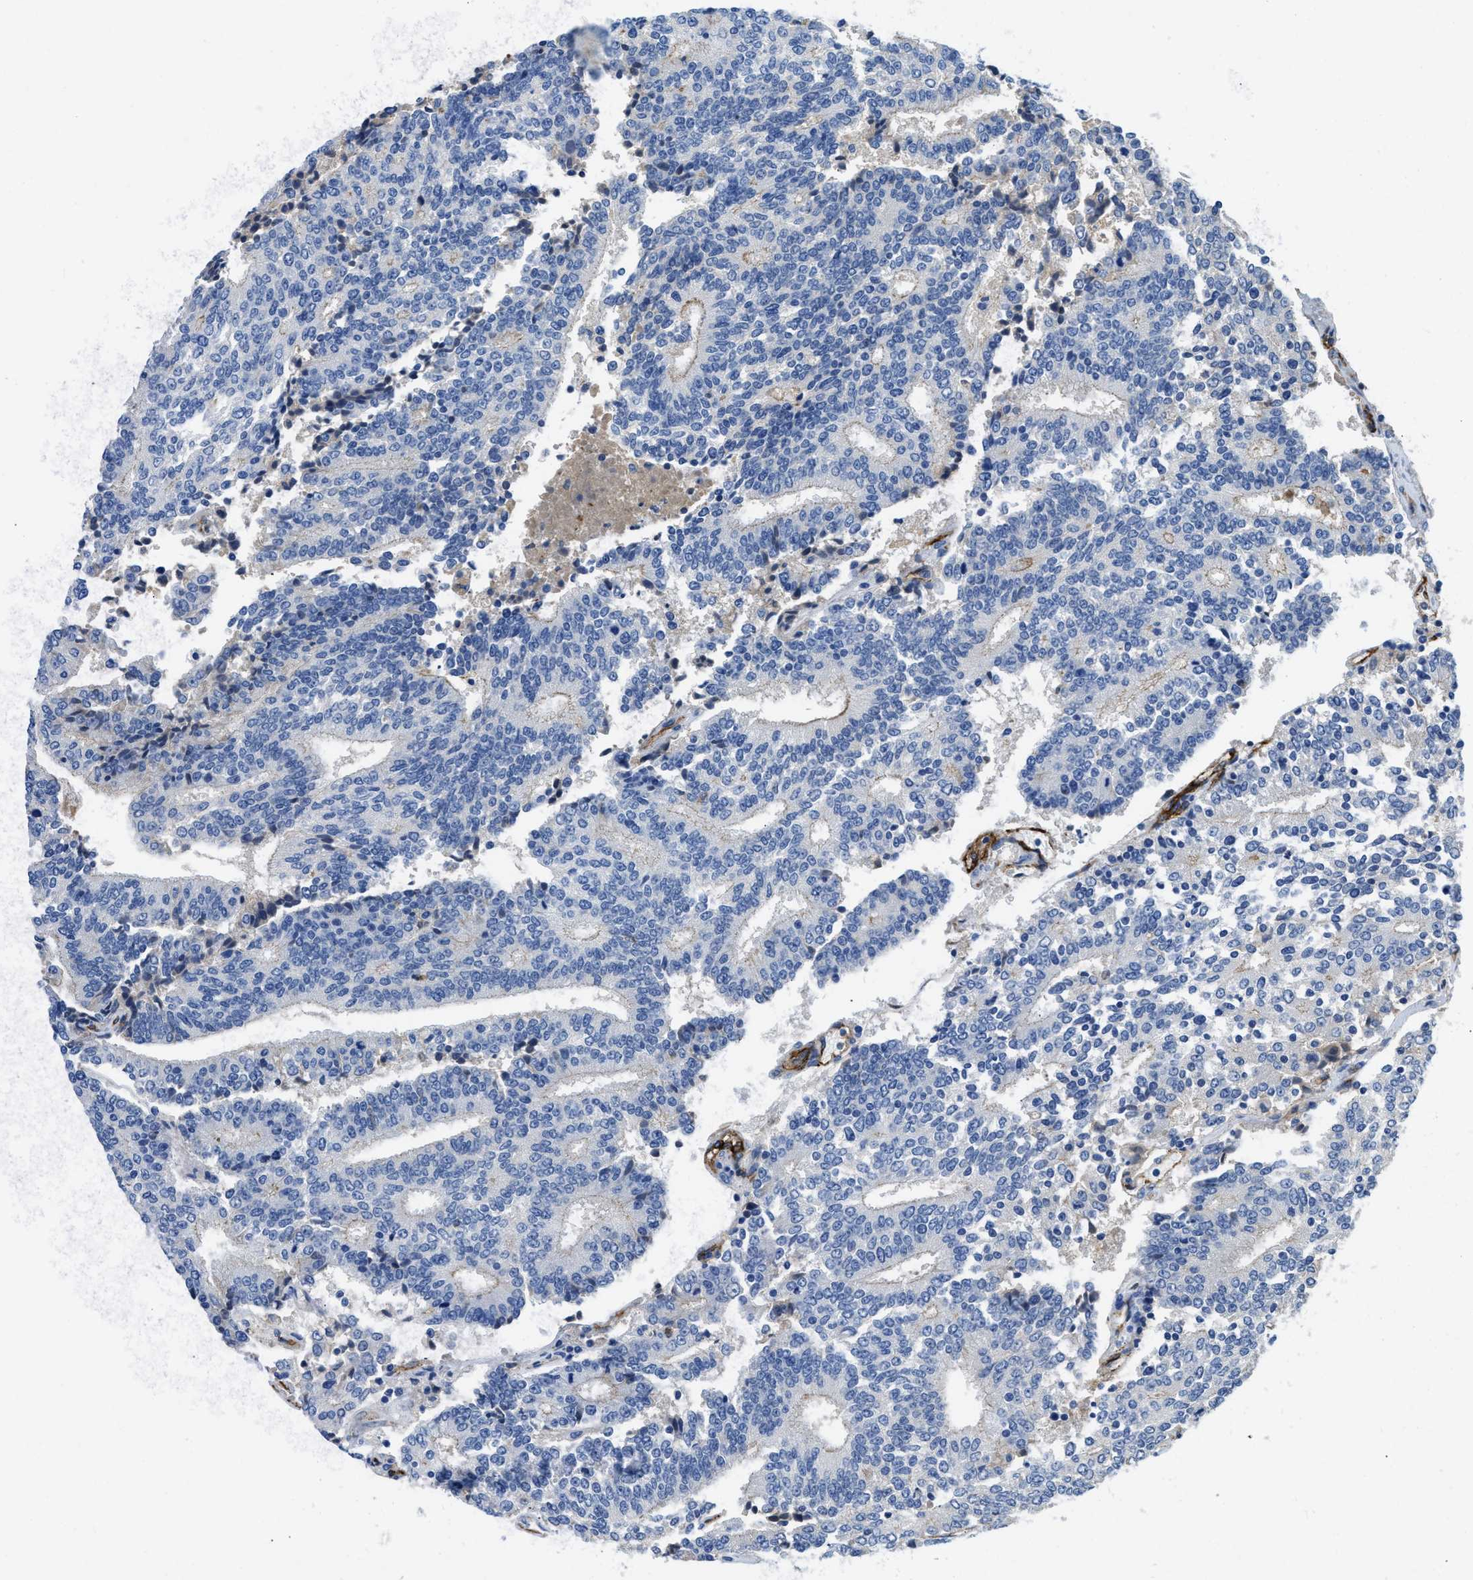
{"staining": {"intensity": "negative", "quantity": "none", "location": "none"}, "tissue": "prostate cancer", "cell_type": "Tumor cells", "image_type": "cancer", "snomed": [{"axis": "morphology", "description": "Normal tissue, NOS"}, {"axis": "morphology", "description": "Adenocarcinoma, High grade"}, {"axis": "topography", "description": "Prostate"}, {"axis": "topography", "description": "Seminal veicle"}], "caption": "Immunohistochemistry histopathology image of neoplastic tissue: prostate cancer stained with DAB exhibits no significant protein expression in tumor cells.", "gene": "SPEG", "patient": {"sex": "male", "age": 55}}